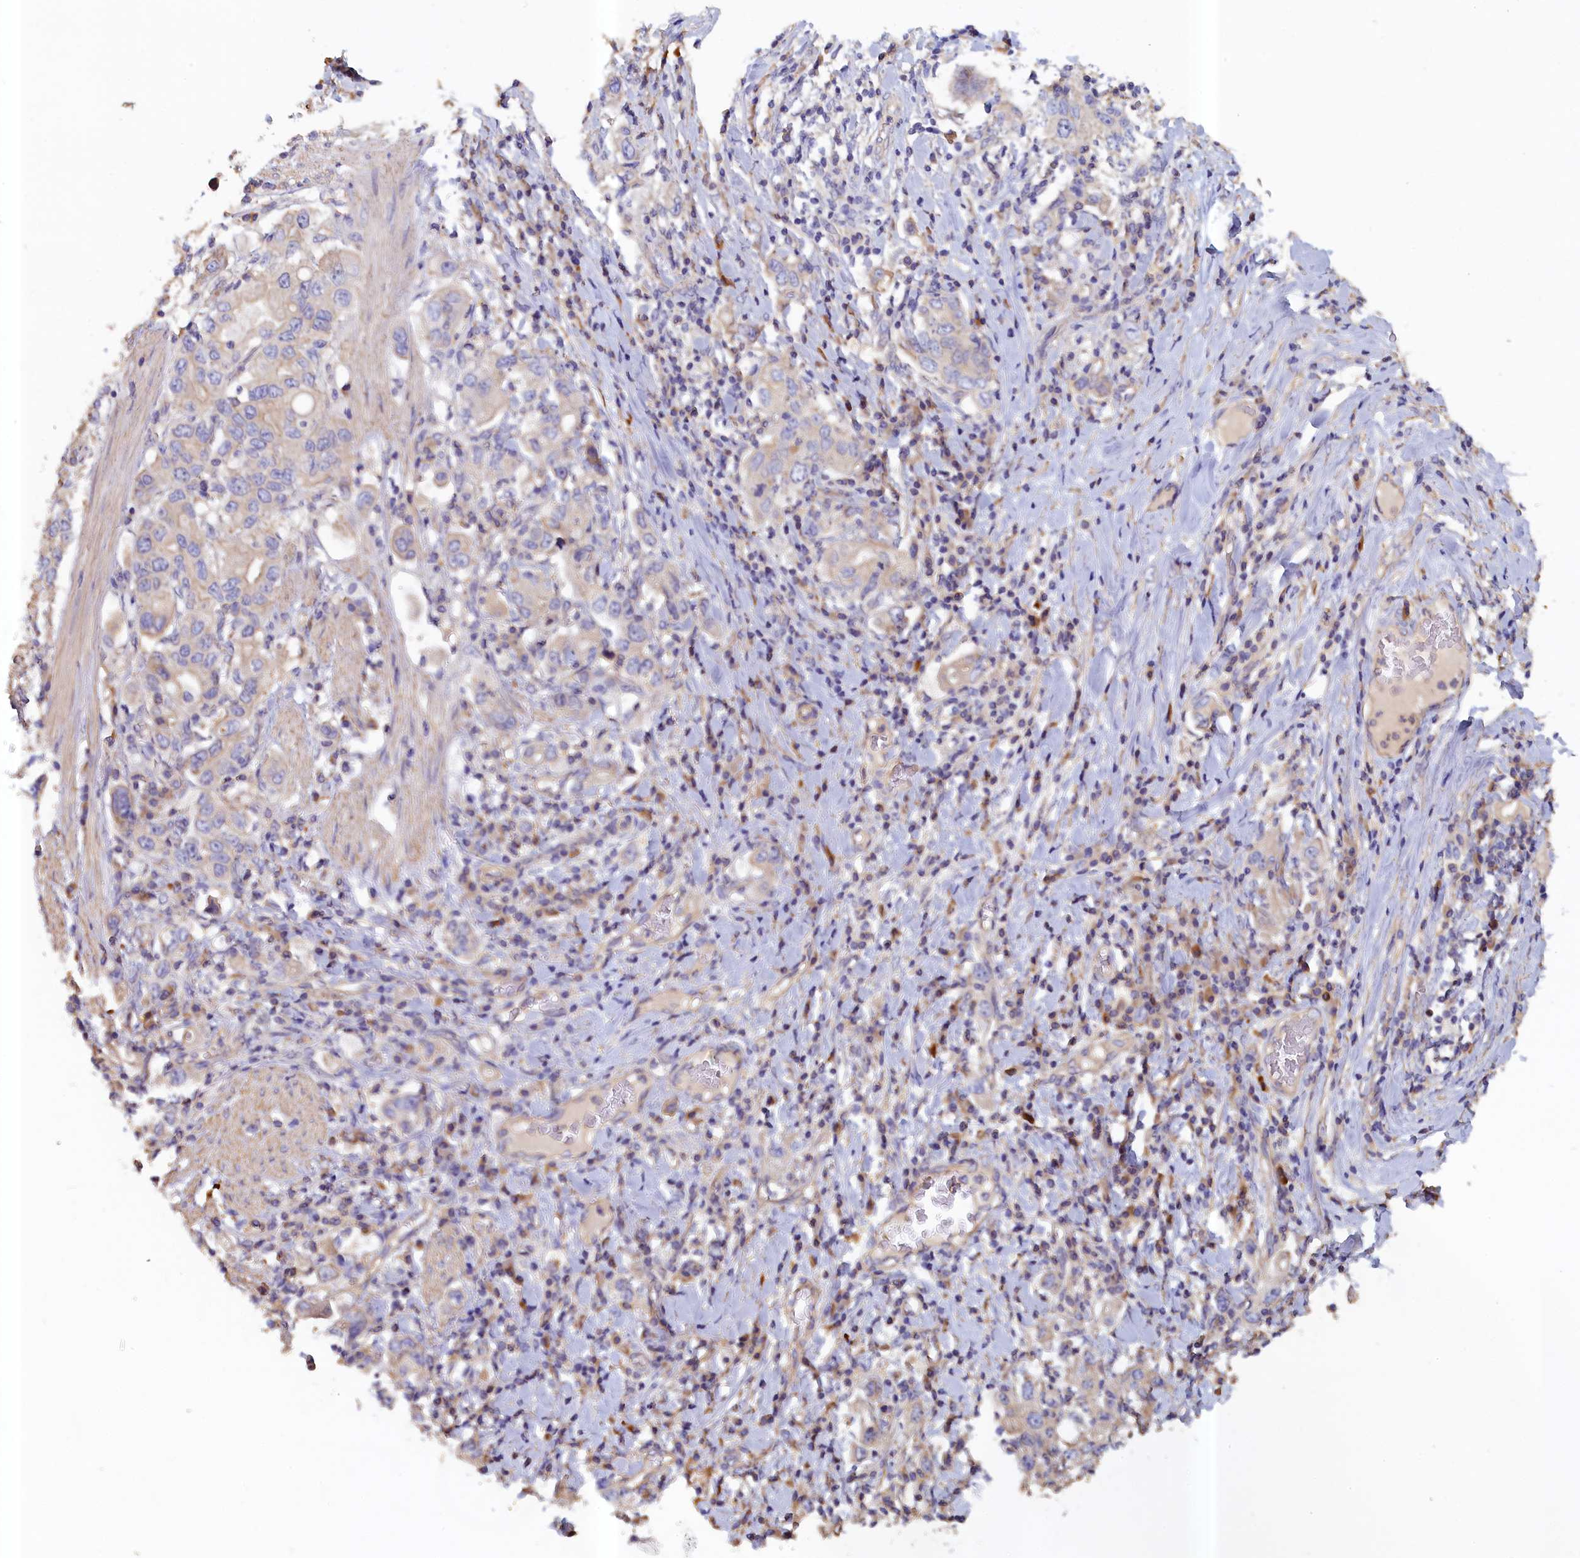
{"staining": {"intensity": "weak", "quantity": "<25%", "location": "cytoplasmic/membranous"}, "tissue": "stomach cancer", "cell_type": "Tumor cells", "image_type": "cancer", "snomed": [{"axis": "morphology", "description": "Adenocarcinoma, NOS"}, {"axis": "topography", "description": "Stomach, upper"}], "caption": "Immunohistochemistry photomicrograph of neoplastic tissue: adenocarcinoma (stomach) stained with DAB reveals no significant protein positivity in tumor cells.", "gene": "ANKRD2", "patient": {"sex": "male", "age": 62}}